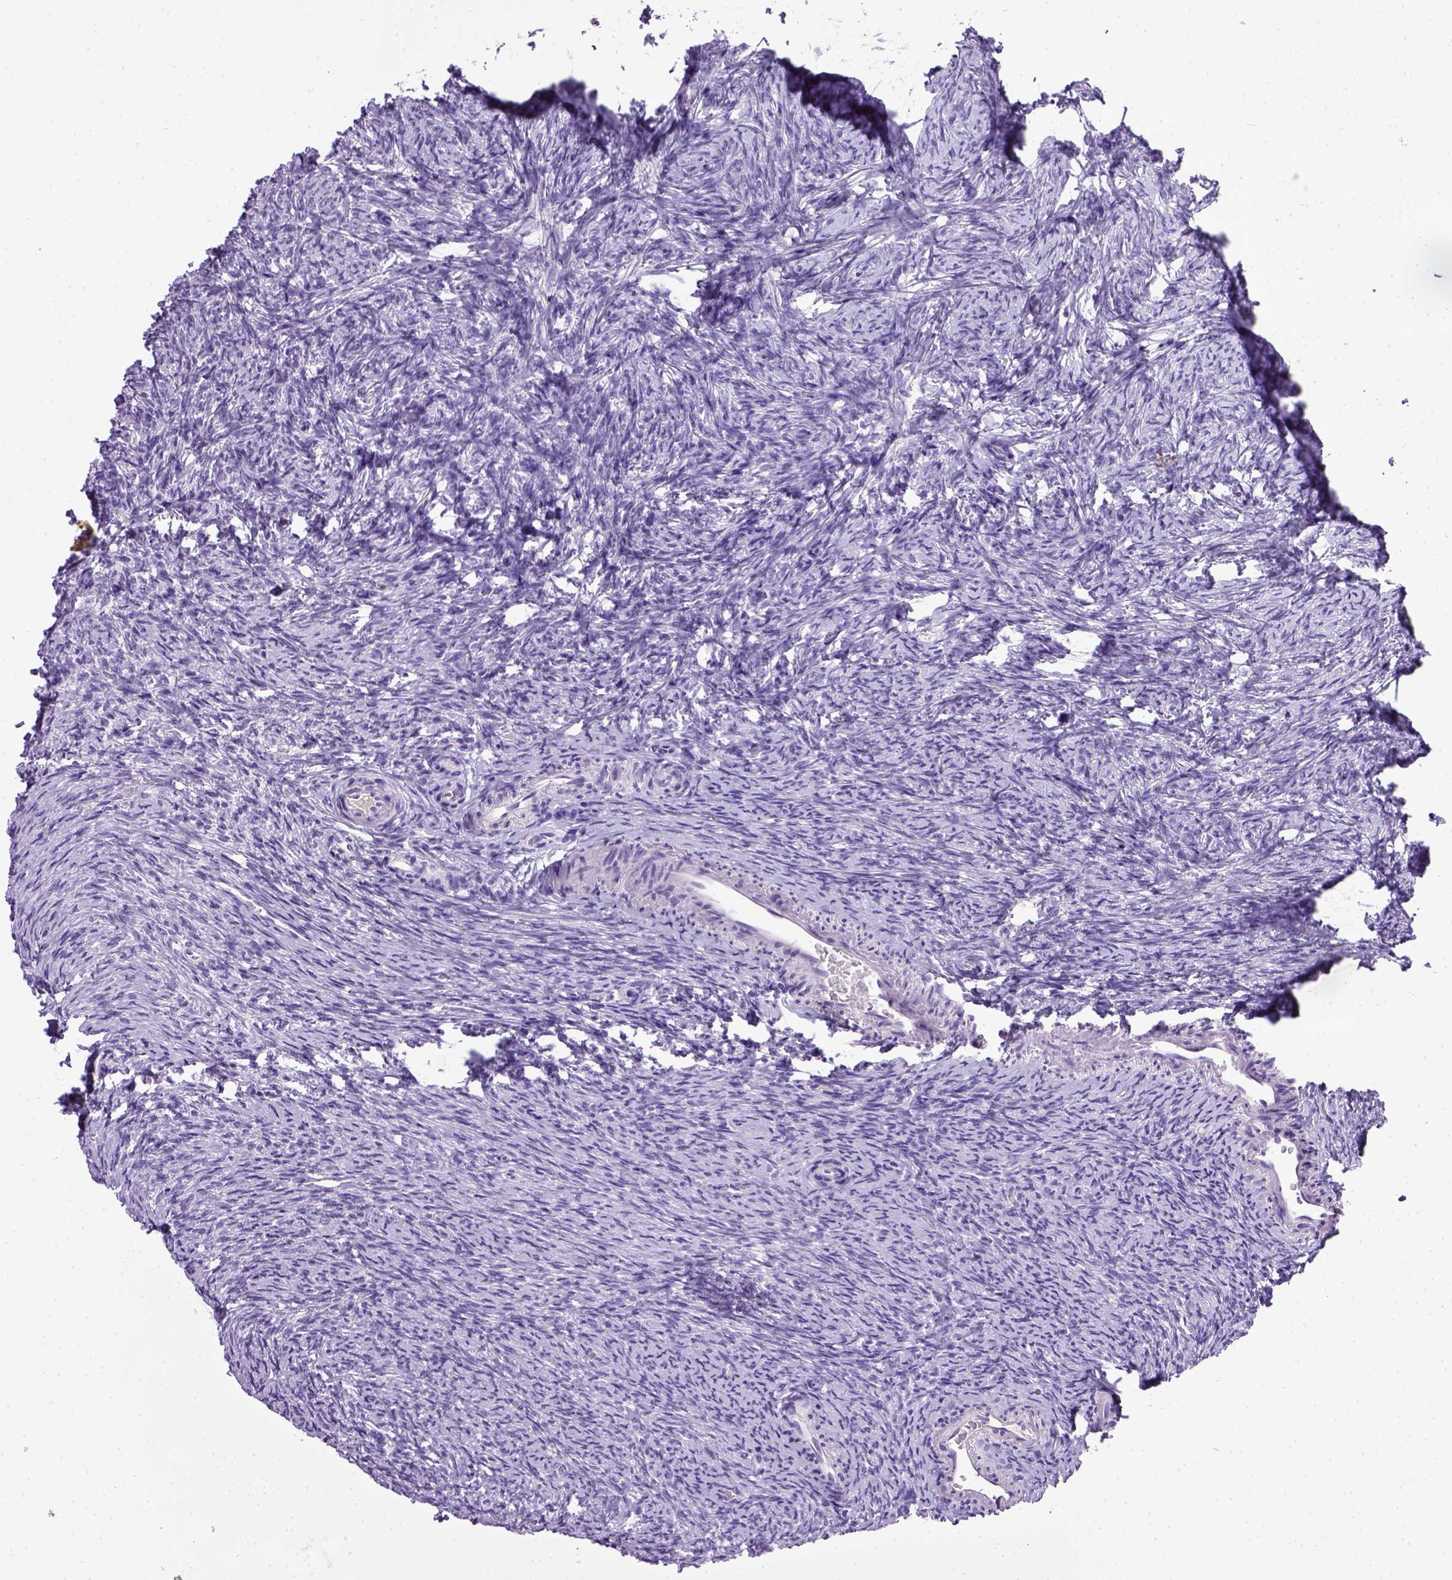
{"staining": {"intensity": "negative", "quantity": "none", "location": "none"}, "tissue": "ovary", "cell_type": "Follicle cells", "image_type": "normal", "snomed": [{"axis": "morphology", "description": "Normal tissue, NOS"}, {"axis": "topography", "description": "Ovary"}], "caption": "High power microscopy image of an immunohistochemistry micrograph of benign ovary, revealing no significant staining in follicle cells.", "gene": "CDH1", "patient": {"sex": "female", "age": 39}}